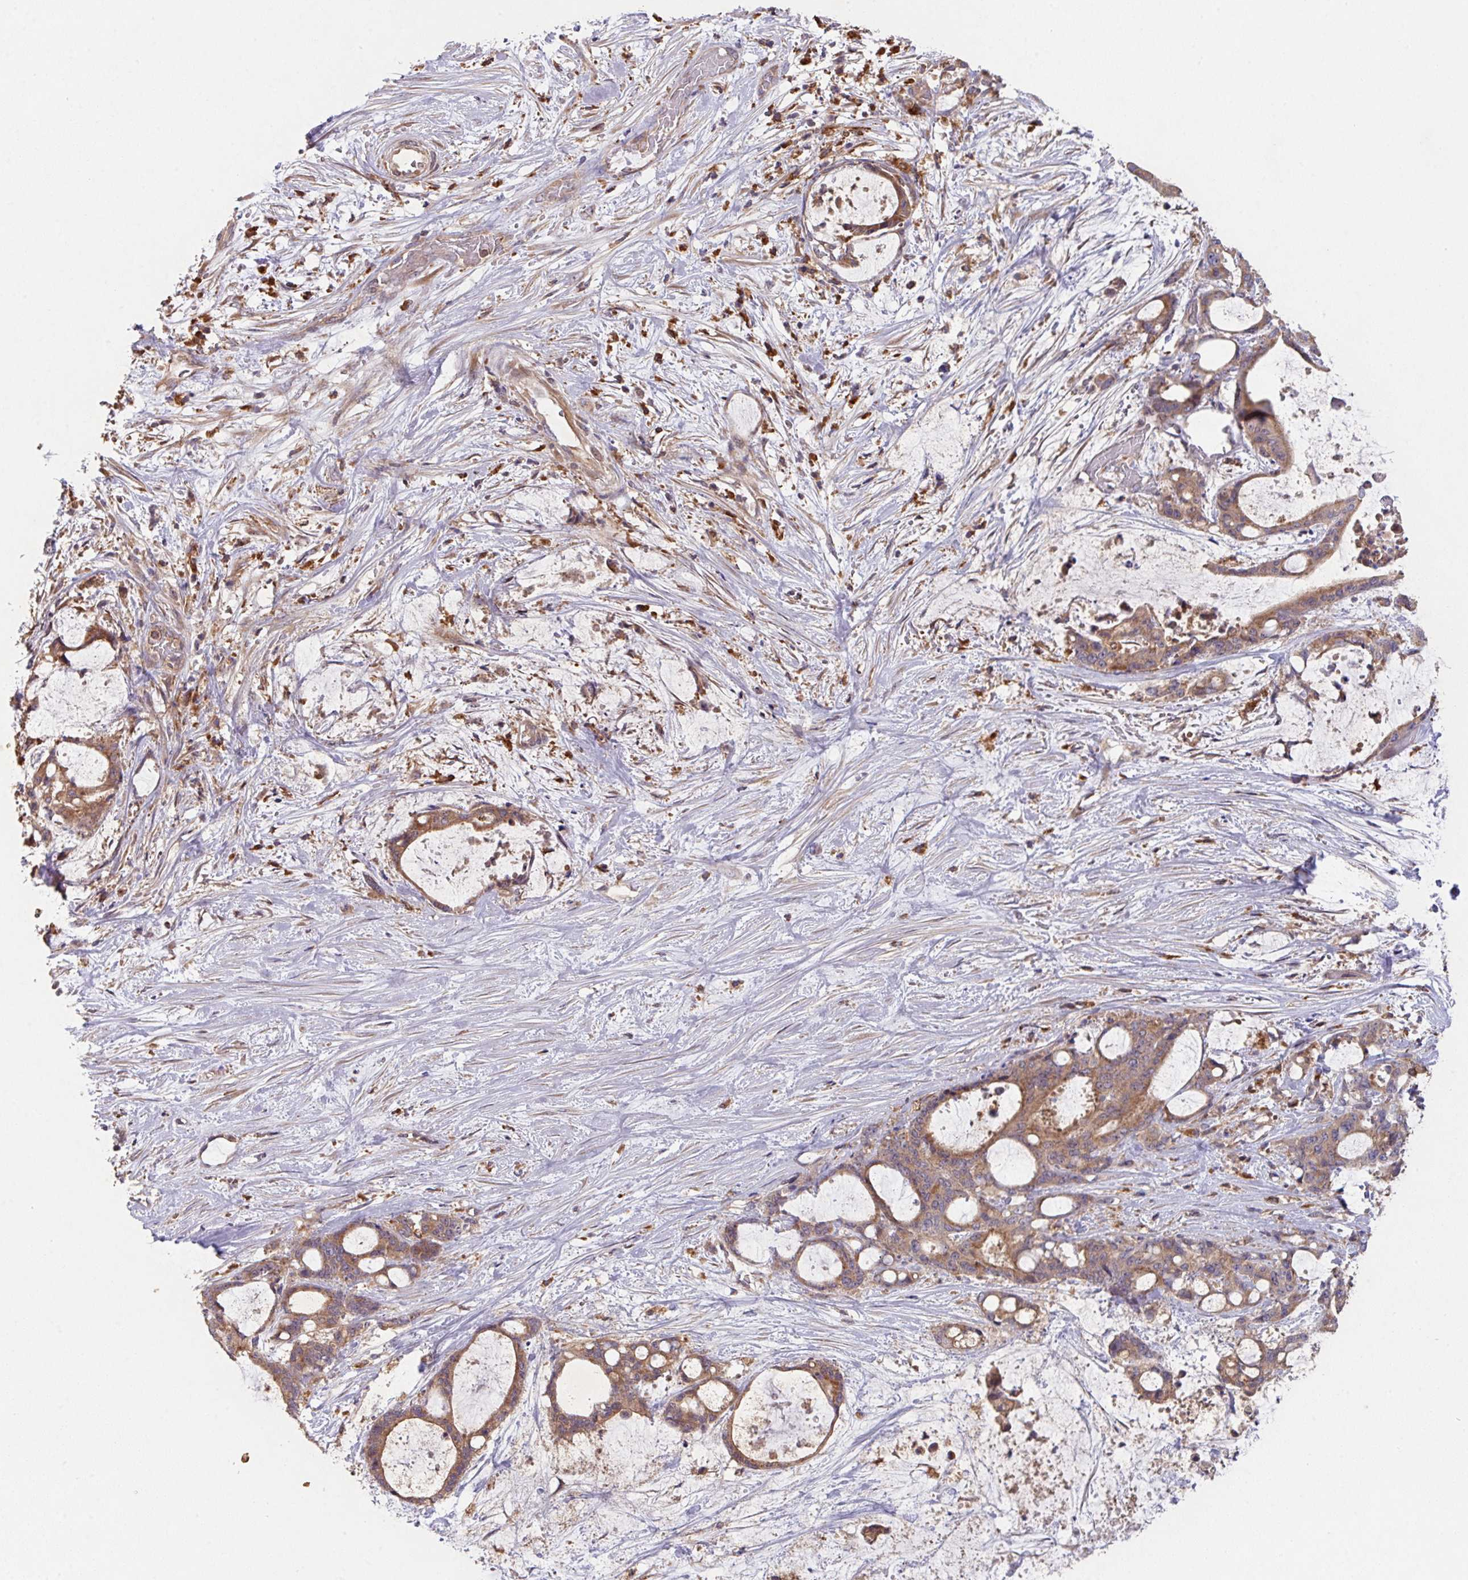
{"staining": {"intensity": "moderate", "quantity": ">75%", "location": "cytoplasmic/membranous"}, "tissue": "liver cancer", "cell_type": "Tumor cells", "image_type": "cancer", "snomed": [{"axis": "morphology", "description": "Normal tissue, NOS"}, {"axis": "morphology", "description": "Cholangiocarcinoma"}, {"axis": "topography", "description": "Liver"}, {"axis": "topography", "description": "Peripheral nerve tissue"}], "caption": "Tumor cells exhibit moderate cytoplasmic/membranous positivity in approximately >75% of cells in liver cholangiocarcinoma.", "gene": "TRIM14", "patient": {"sex": "female", "age": 73}}